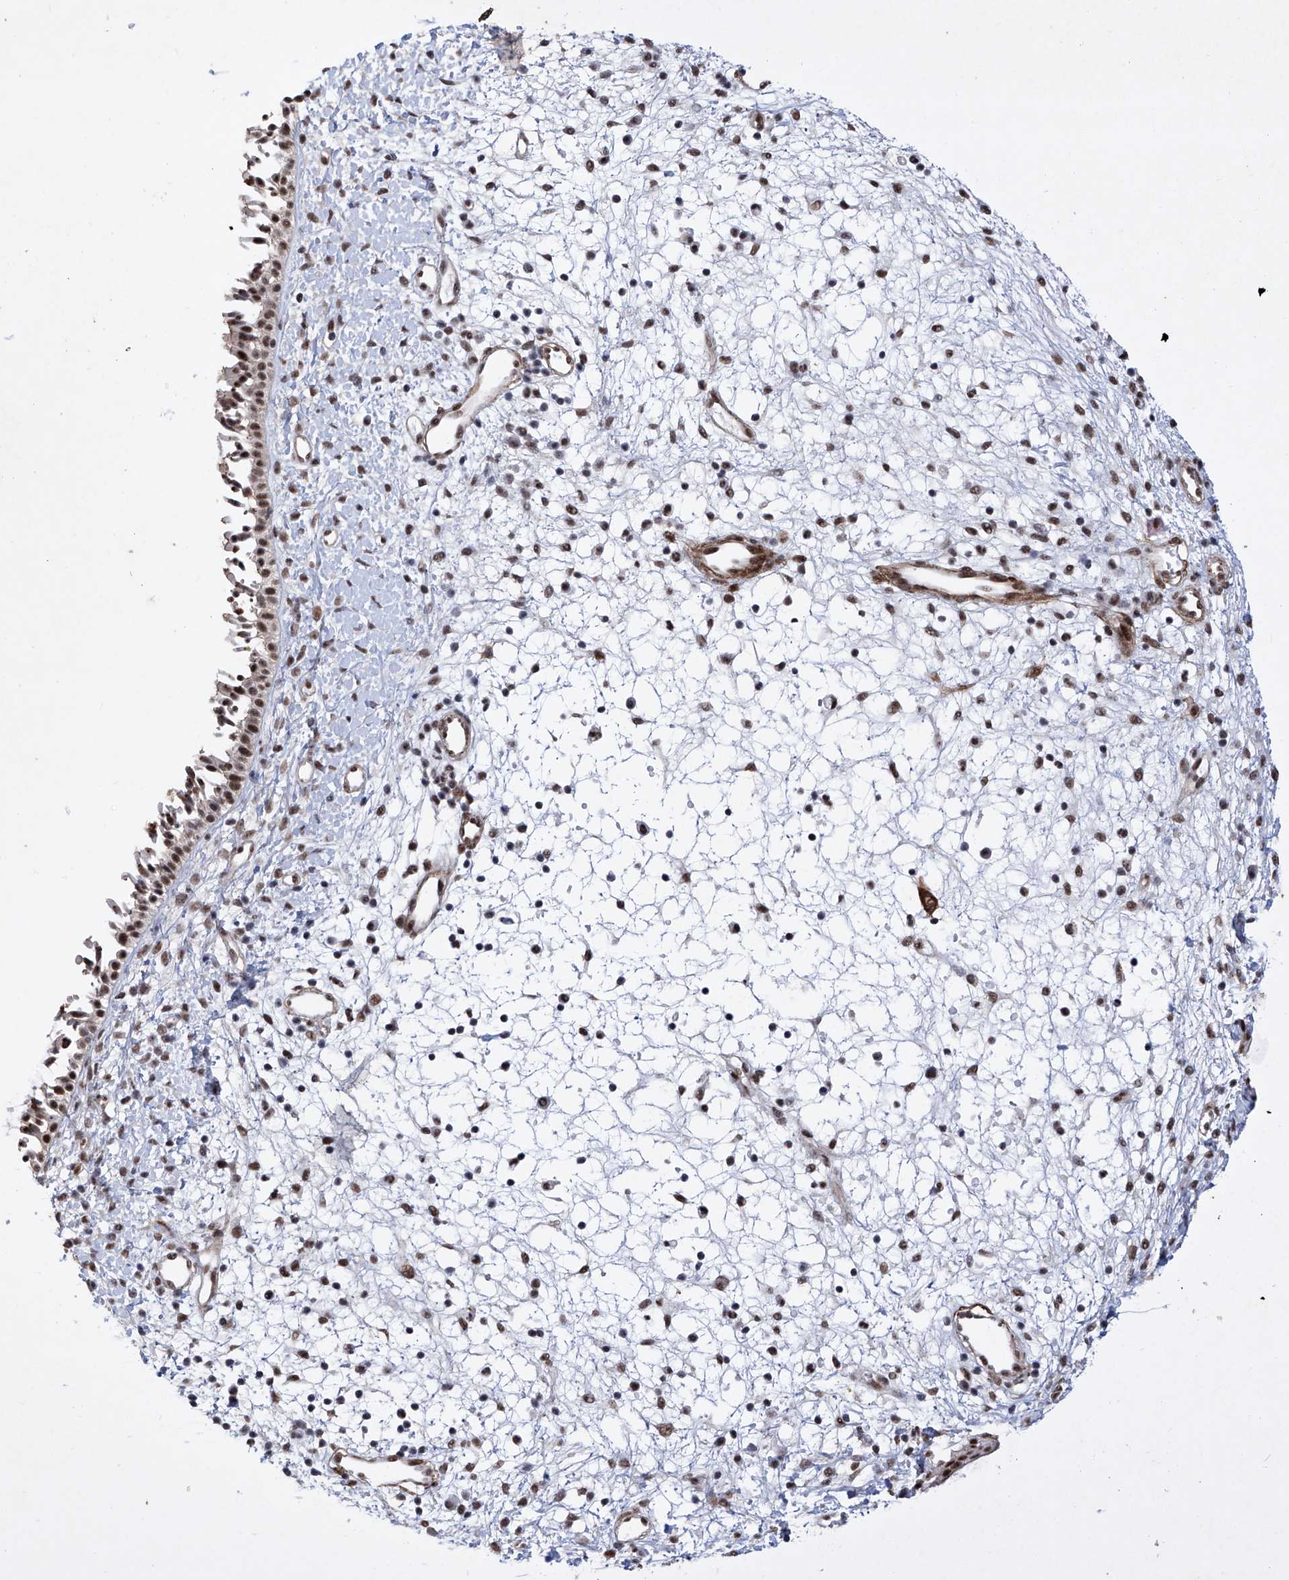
{"staining": {"intensity": "moderate", "quantity": ">75%", "location": "nuclear"}, "tissue": "nasopharynx", "cell_type": "Respiratory epithelial cells", "image_type": "normal", "snomed": [{"axis": "morphology", "description": "Normal tissue, NOS"}, {"axis": "topography", "description": "Nasopharynx"}], "caption": "Protein staining of unremarkable nasopharynx shows moderate nuclear positivity in approximately >75% of respiratory epithelial cells.", "gene": "NFATC4", "patient": {"sex": "male", "age": 22}}